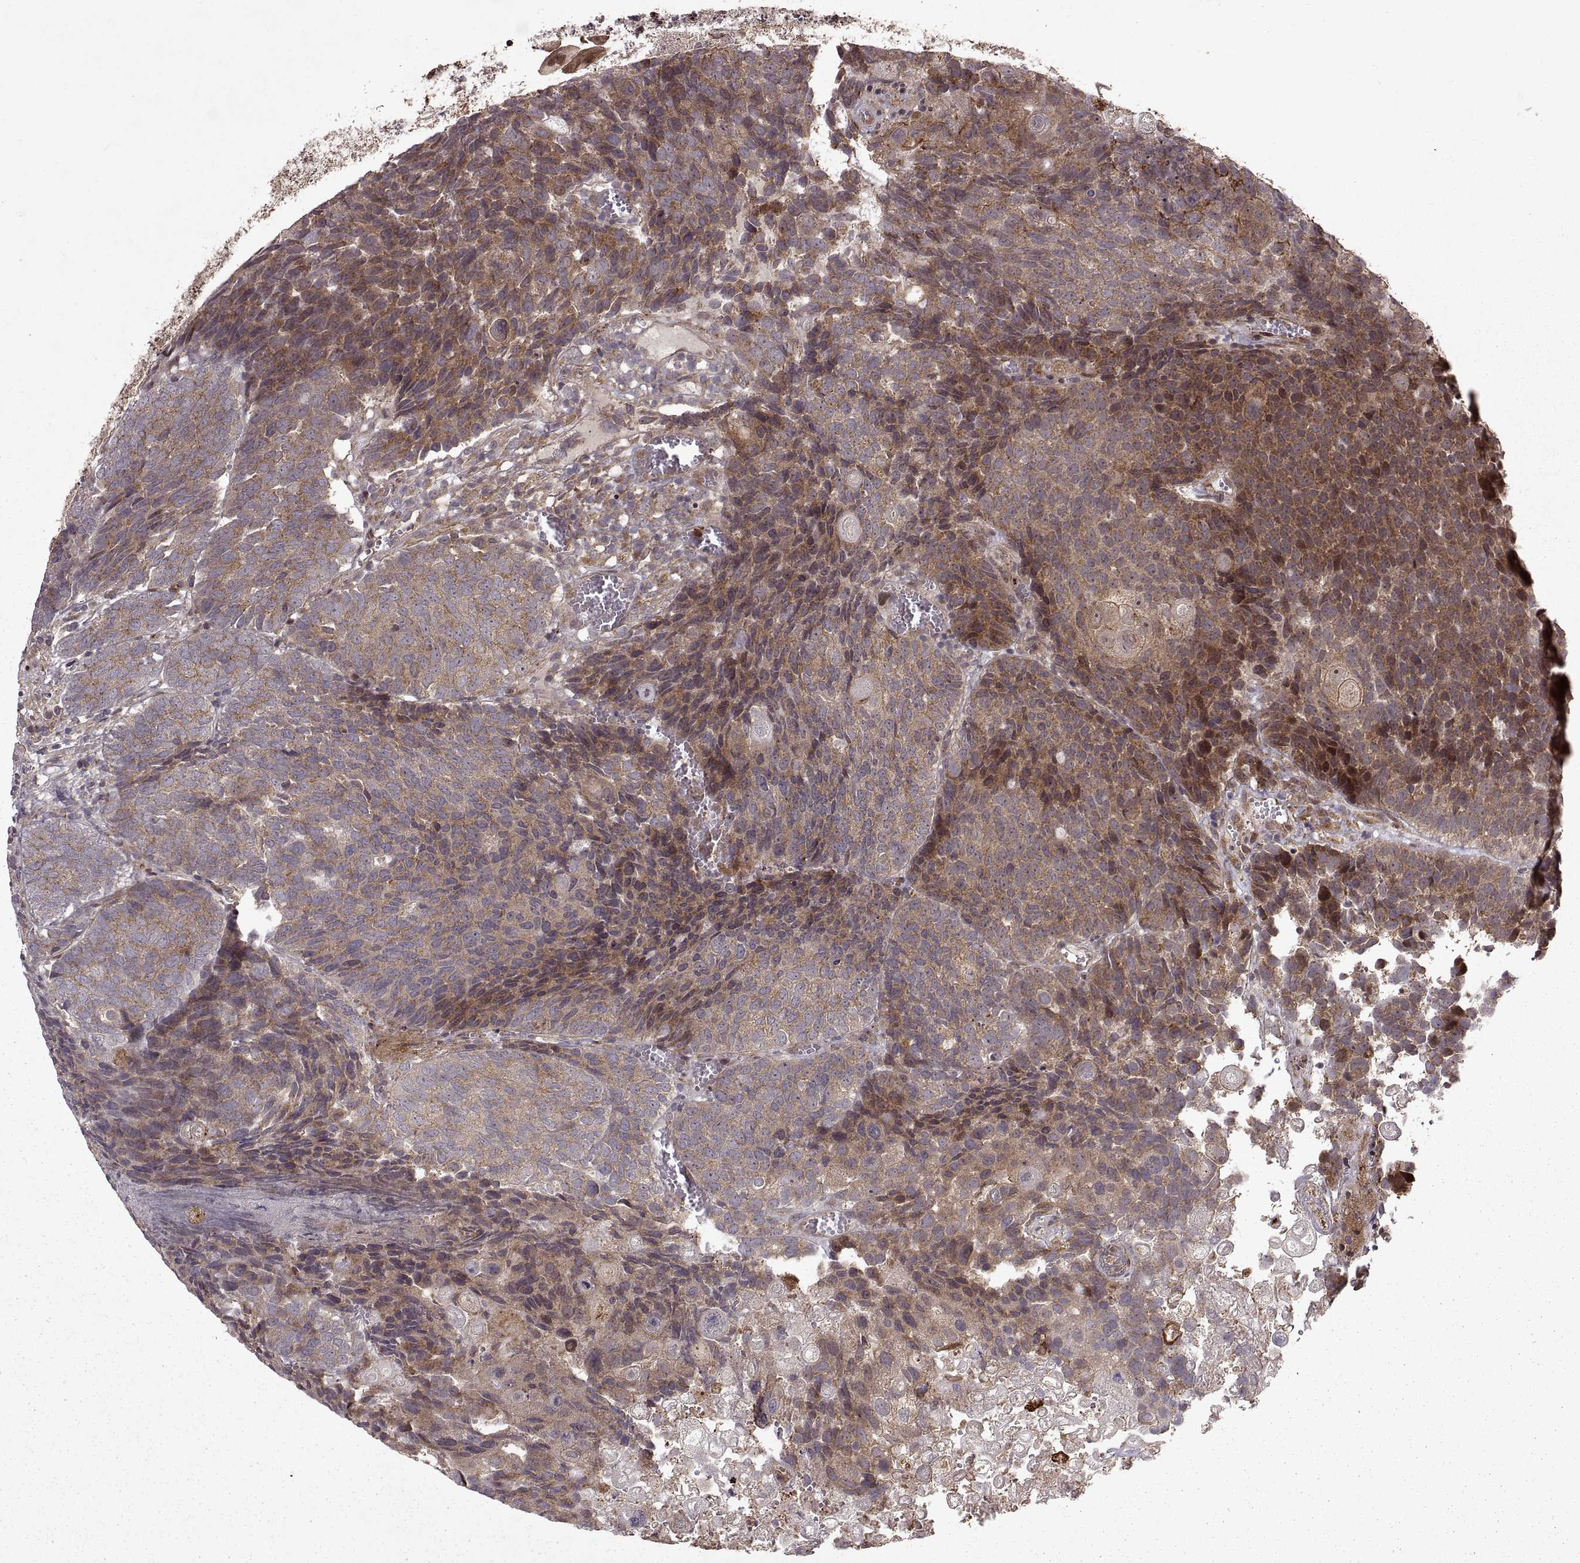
{"staining": {"intensity": "moderate", "quantity": ">75%", "location": "cytoplasmic/membranous"}, "tissue": "urothelial cancer", "cell_type": "Tumor cells", "image_type": "cancer", "snomed": [{"axis": "morphology", "description": "Urothelial carcinoma, Low grade"}, {"axis": "topography", "description": "Urinary bladder"}], "caption": "The photomicrograph shows immunohistochemical staining of urothelial cancer. There is moderate cytoplasmic/membranous positivity is appreciated in about >75% of tumor cells.", "gene": "PTOV1", "patient": {"sex": "female", "age": 62}}